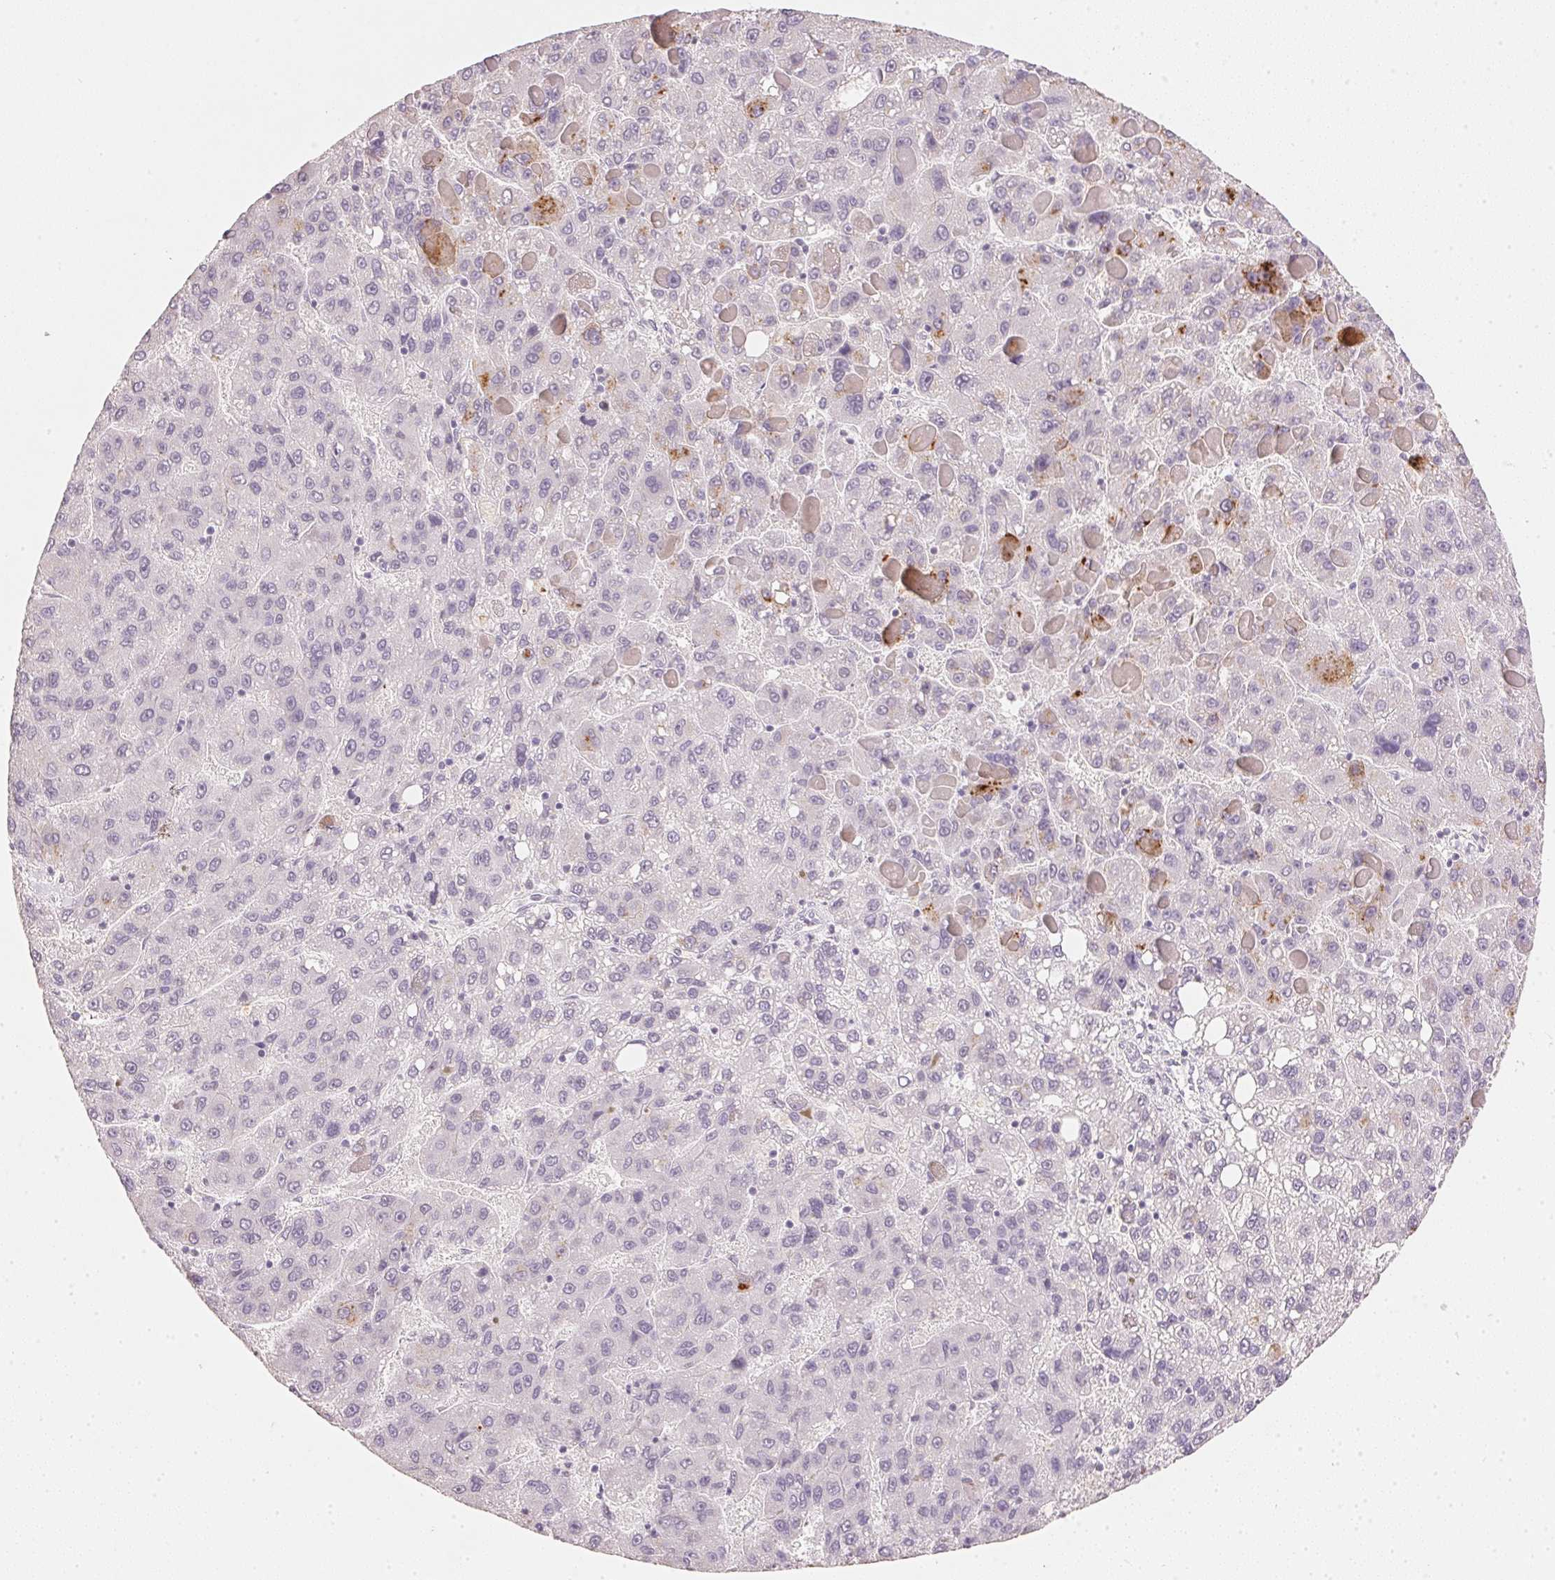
{"staining": {"intensity": "negative", "quantity": "none", "location": "none"}, "tissue": "liver cancer", "cell_type": "Tumor cells", "image_type": "cancer", "snomed": [{"axis": "morphology", "description": "Carcinoma, Hepatocellular, NOS"}, {"axis": "topography", "description": "Liver"}], "caption": "Immunohistochemistry (IHC) micrograph of neoplastic tissue: human liver cancer (hepatocellular carcinoma) stained with DAB (3,3'-diaminobenzidine) displays no significant protein expression in tumor cells. Nuclei are stained in blue.", "gene": "IGFBP1", "patient": {"sex": "female", "age": 82}}